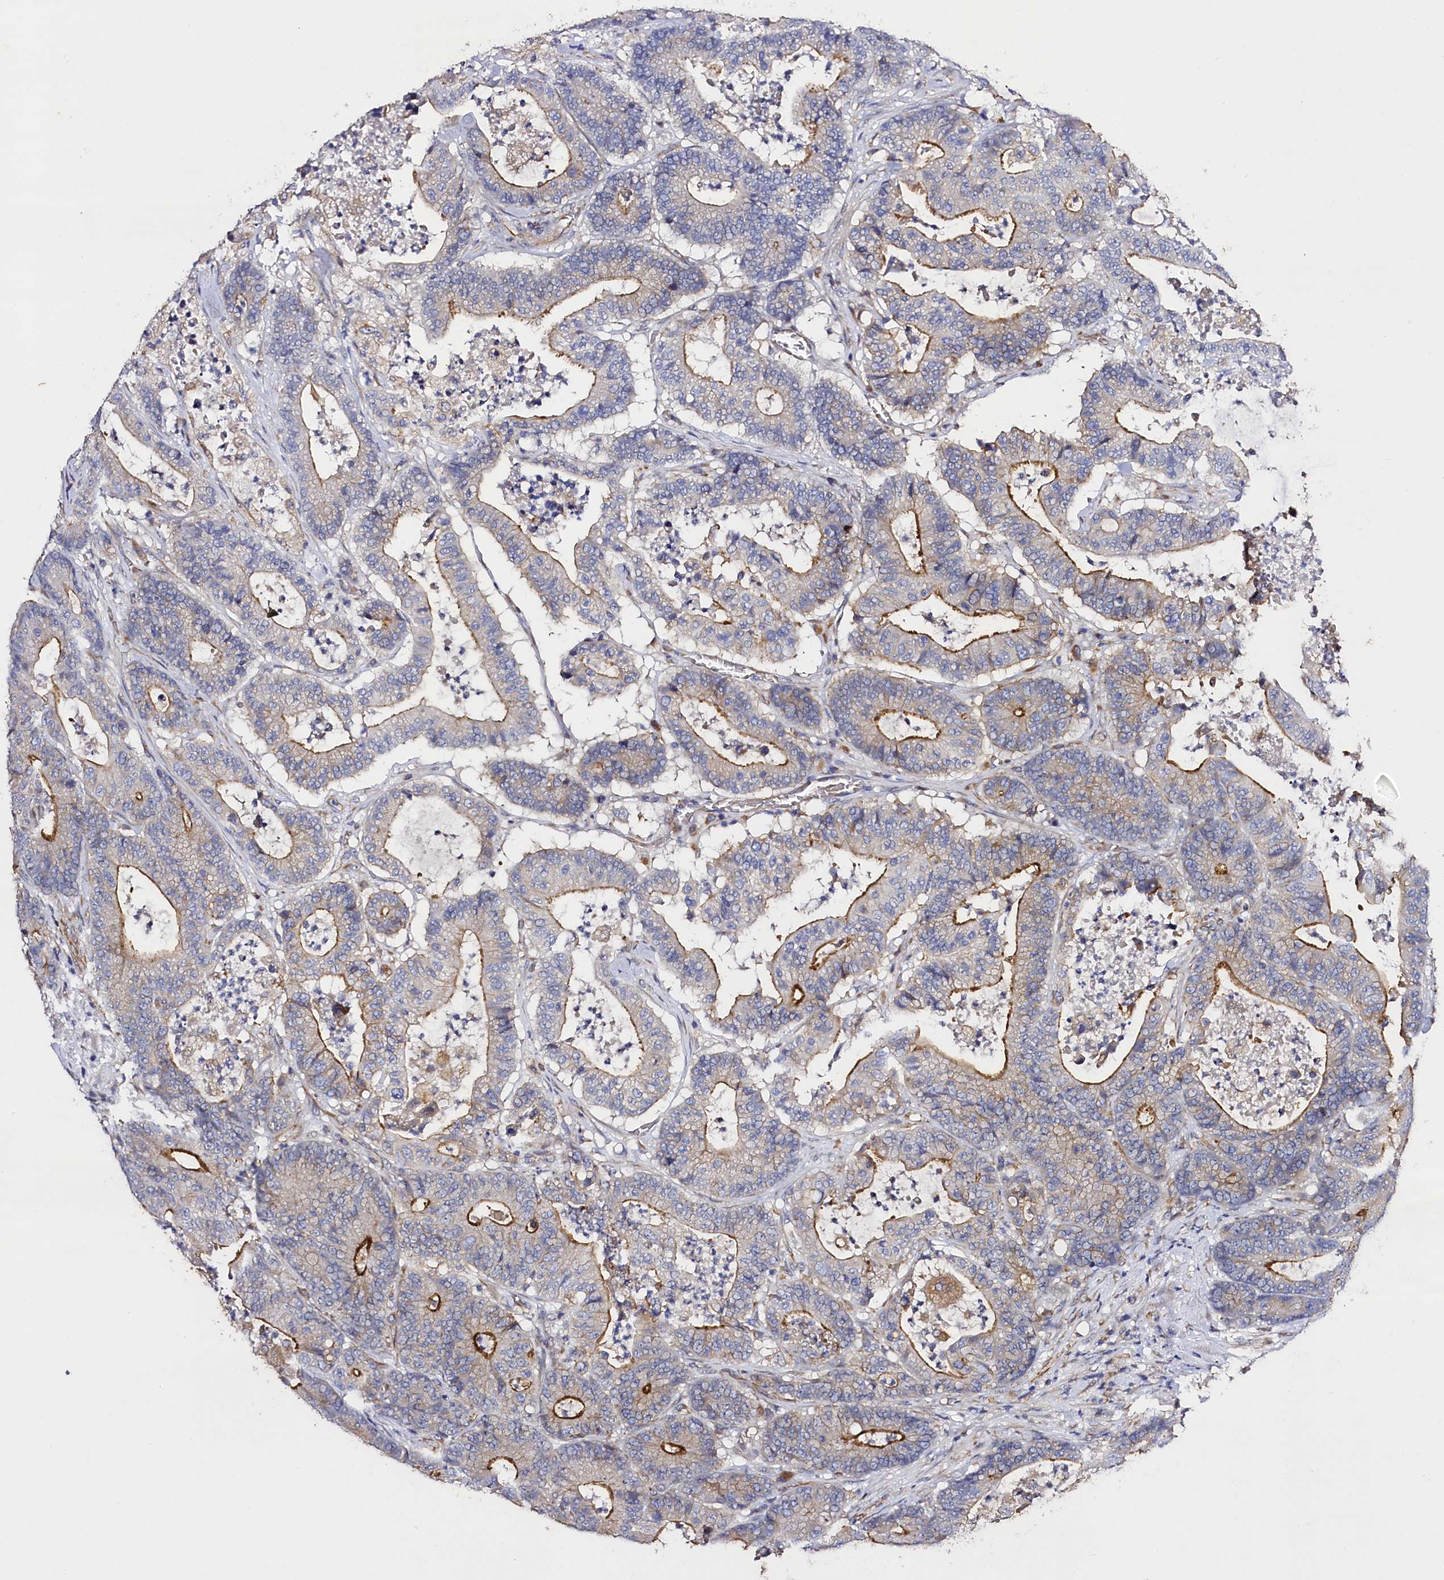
{"staining": {"intensity": "moderate", "quantity": "25%-75%", "location": "cytoplasmic/membranous"}, "tissue": "colorectal cancer", "cell_type": "Tumor cells", "image_type": "cancer", "snomed": [{"axis": "morphology", "description": "Adenocarcinoma, NOS"}, {"axis": "topography", "description": "Colon"}], "caption": "A brown stain highlights moderate cytoplasmic/membranous staining of a protein in human colorectal cancer tumor cells. (brown staining indicates protein expression, while blue staining denotes nuclei).", "gene": "SLC7A1", "patient": {"sex": "female", "age": 84}}